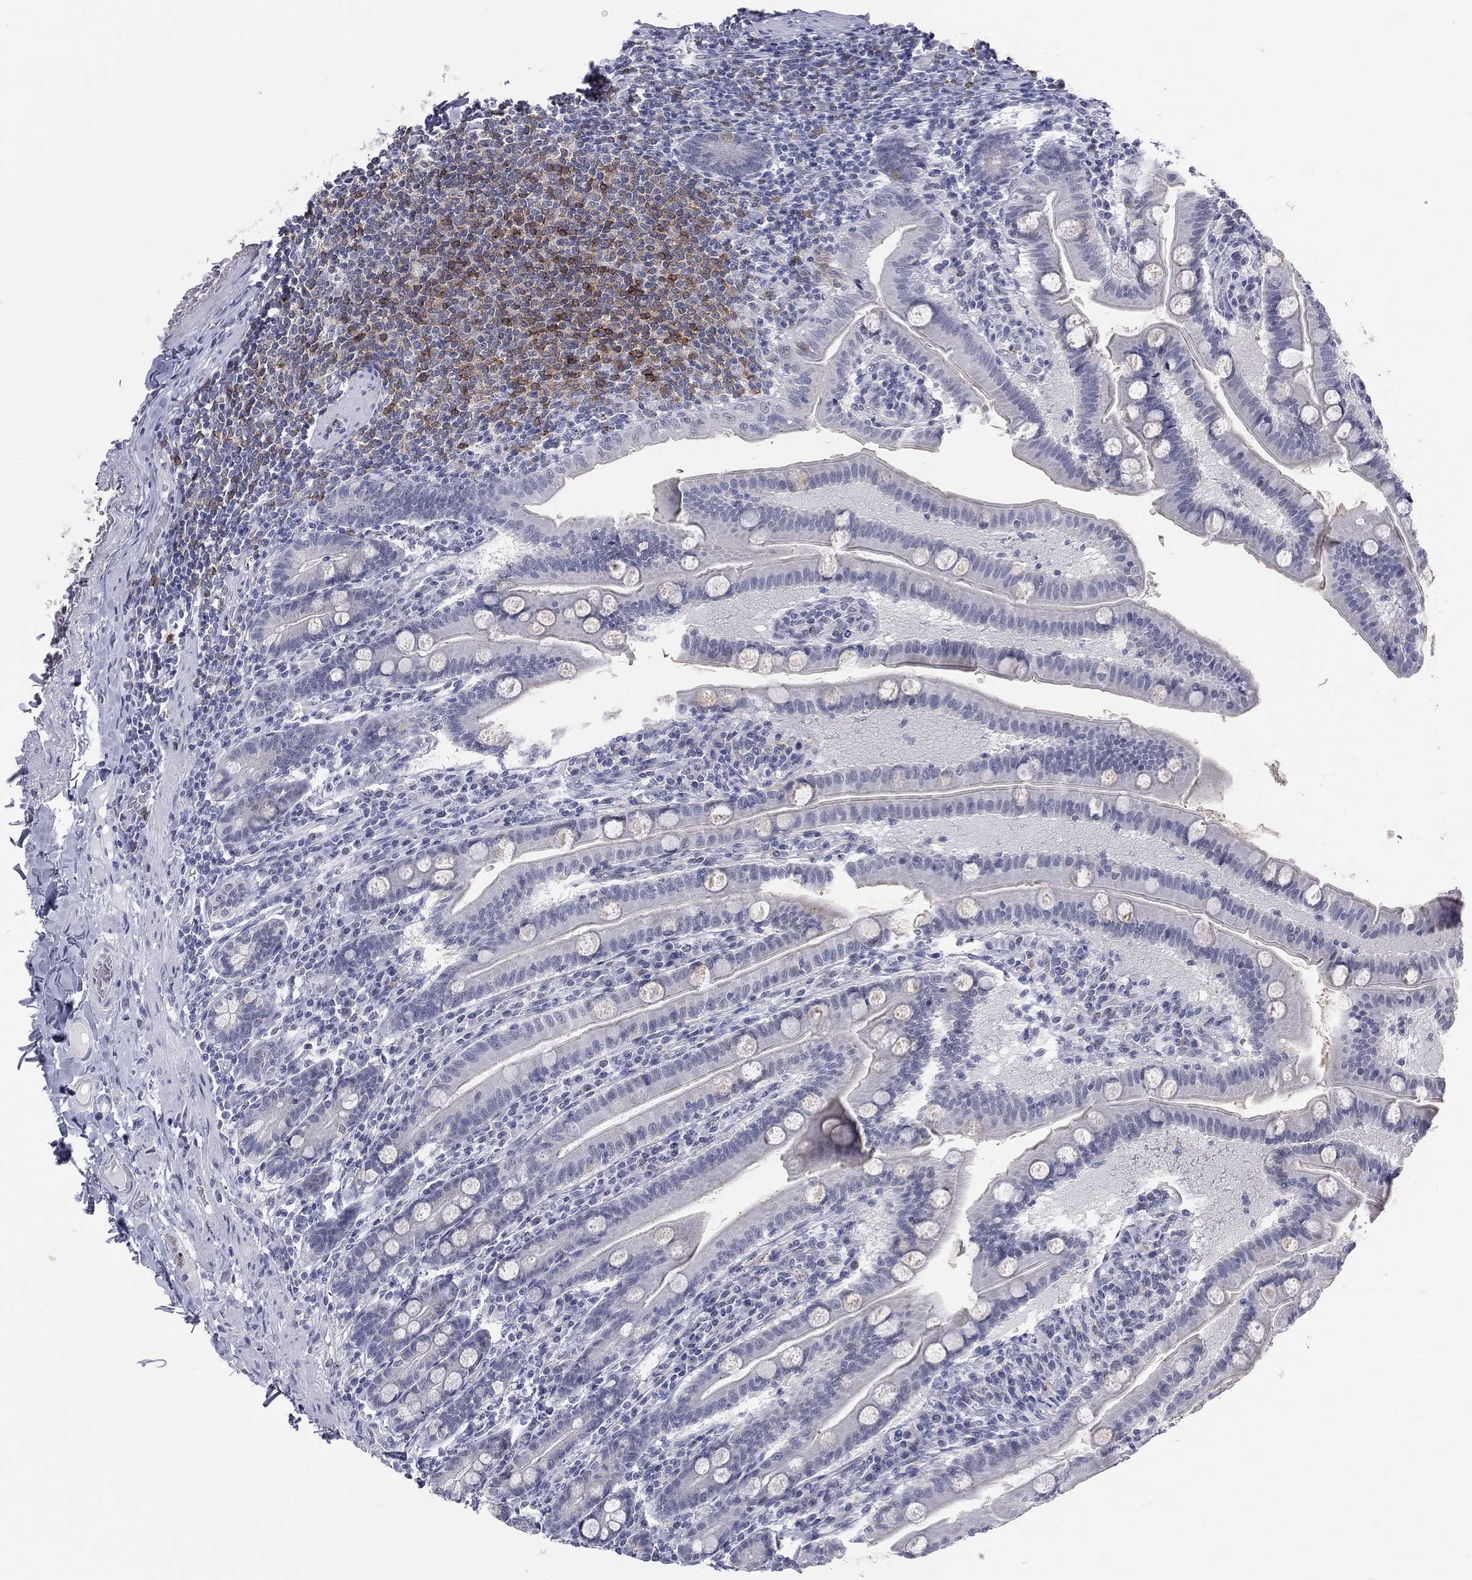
{"staining": {"intensity": "negative", "quantity": "none", "location": "none"}, "tissue": "small intestine", "cell_type": "Glandular cells", "image_type": "normal", "snomed": [{"axis": "morphology", "description": "Normal tissue, NOS"}, {"axis": "topography", "description": "Small intestine"}], "caption": "The photomicrograph shows no staining of glandular cells in unremarkable small intestine. The staining is performed using DAB brown chromogen with nuclei counter-stained in using hematoxylin.", "gene": "CD22", "patient": {"sex": "male", "age": 66}}